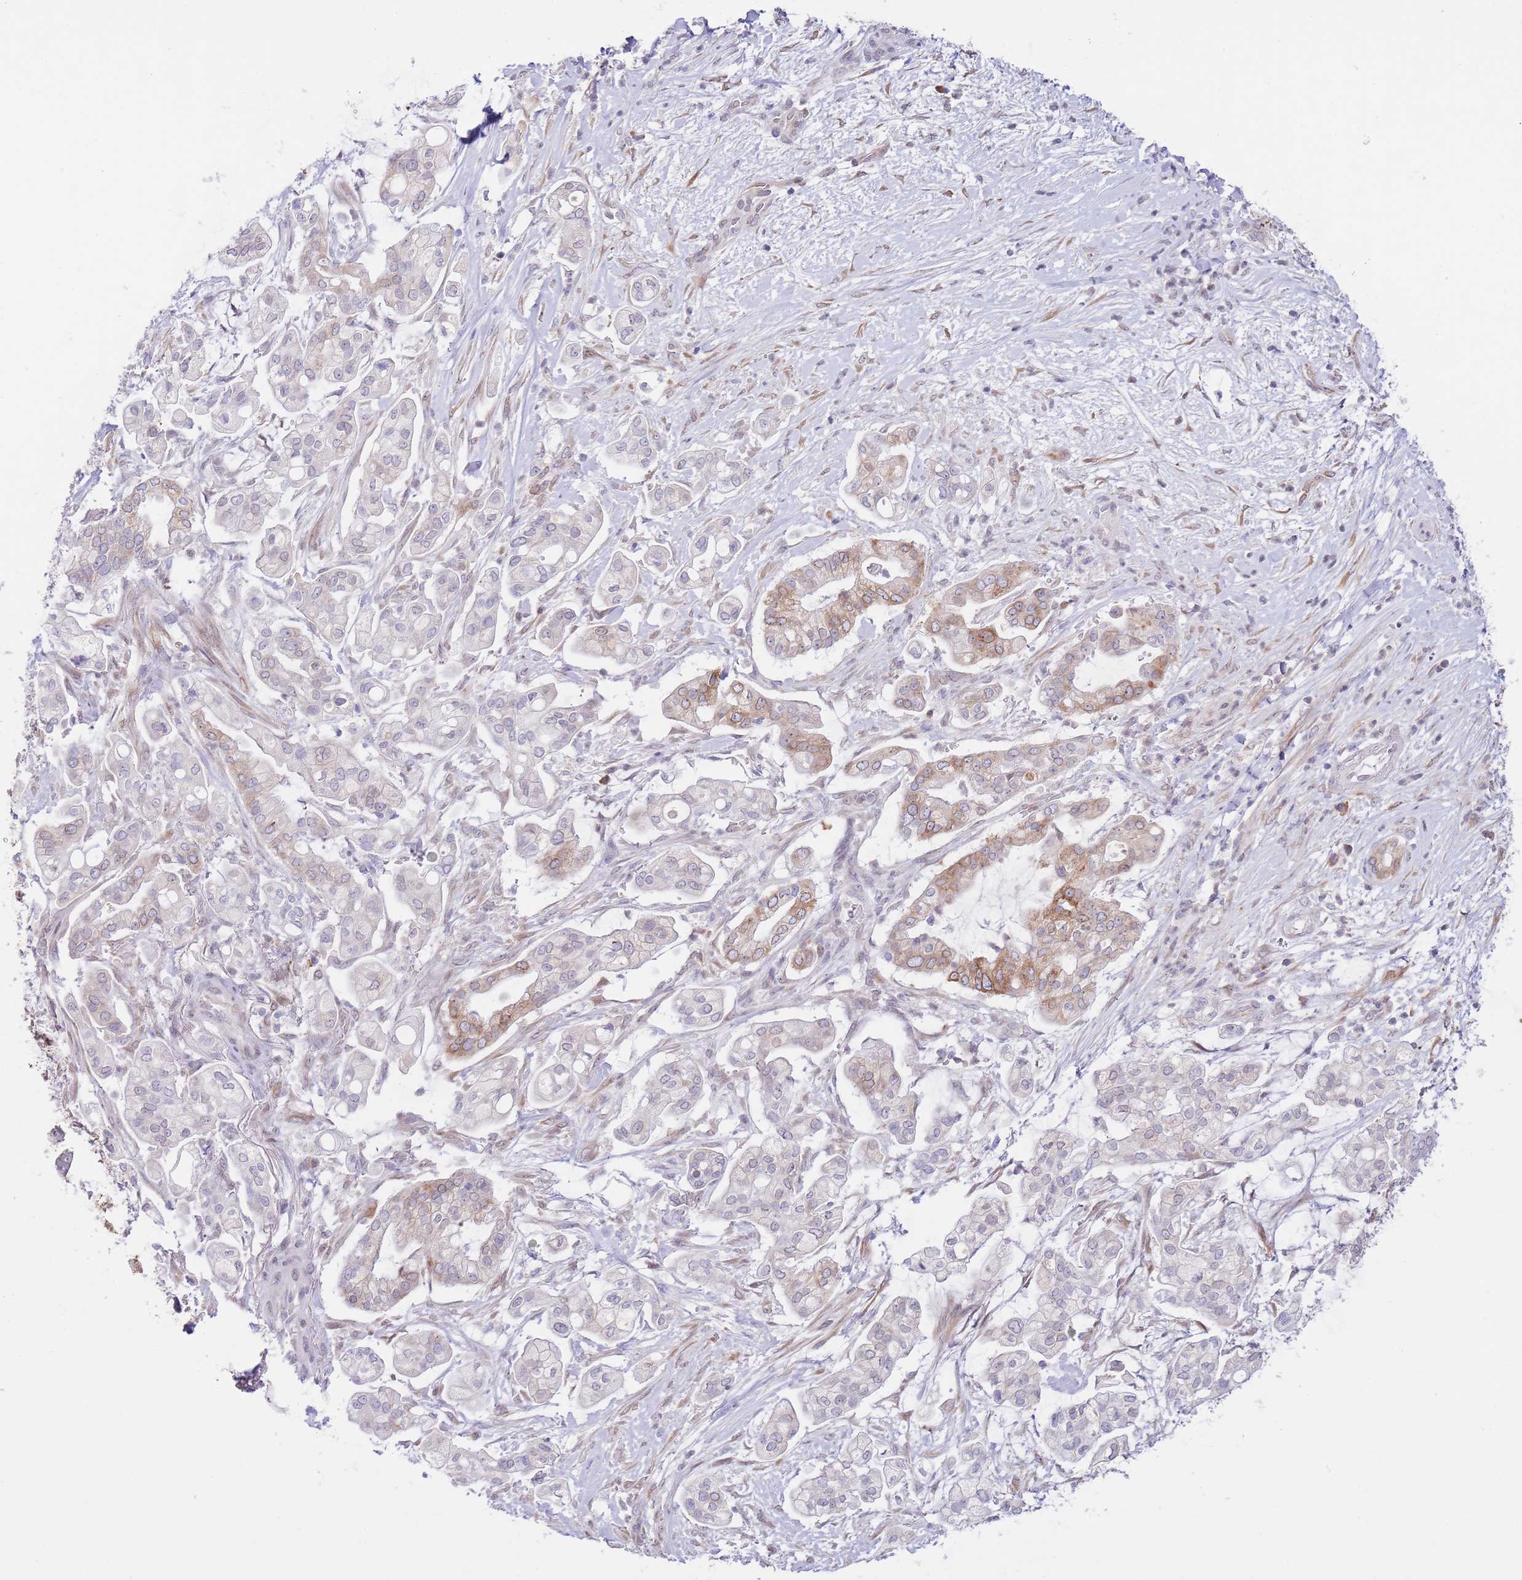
{"staining": {"intensity": "moderate", "quantity": "<25%", "location": "cytoplasmic/membranous"}, "tissue": "pancreatic cancer", "cell_type": "Tumor cells", "image_type": "cancer", "snomed": [{"axis": "morphology", "description": "Adenocarcinoma, NOS"}, {"axis": "topography", "description": "Pancreas"}], "caption": "Pancreatic adenocarcinoma was stained to show a protein in brown. There is low levels of moderate cytoplasmic/membranous expression in about <25% of tumor cells. The staining was performed using DAB (3,3'-diaminobenzidine) to visualize the protein expression in brown, while the nuclei were stained in blue with hematoxylin (Magnification: 20x).", "gene": "EBPL", "patient": {"sex": "female", "age": 69}}